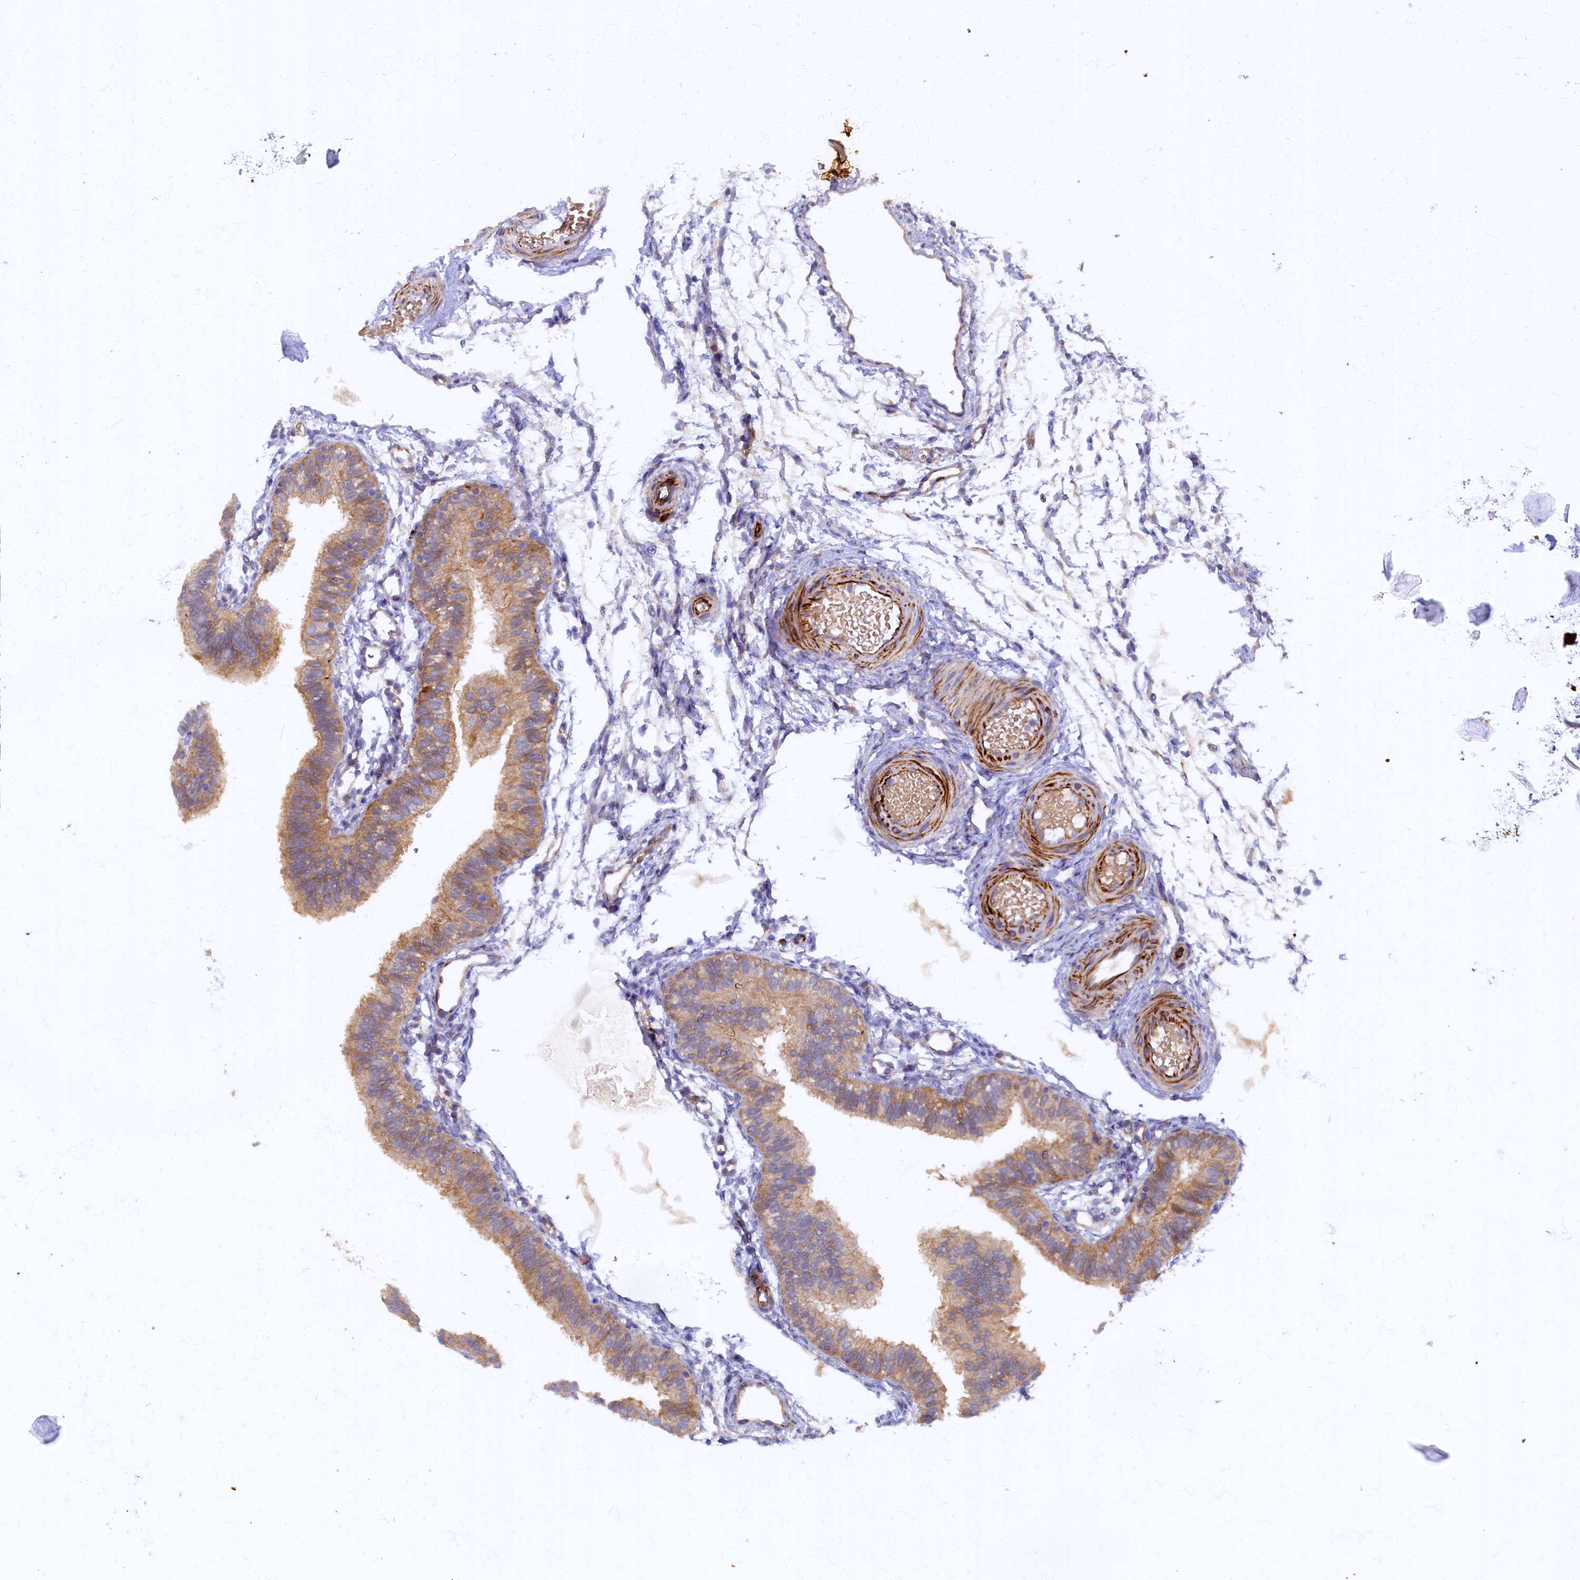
{"staining": {"intensity": "weak", "quantity": "25%-75%", "location": "cytoplasmic/membranous"}, "tissue": "fallopian tube", "cell_type": "Glandular cells", "image_type": "normal", "snomed": [{"axis": "morphology", "description": "Normal tissue, NOS"}, {"axis": "topography", "description": "Fallopian tube"}], "caption": "Unremarkable fallopian tube was stained to show a protein in brown. There is low levels of weak cytoplasmic/membranous staining in approximately 25%-75% of glandular cells.", "gene": "ARL11", "patient": {"sex": "female", "age": 35}}